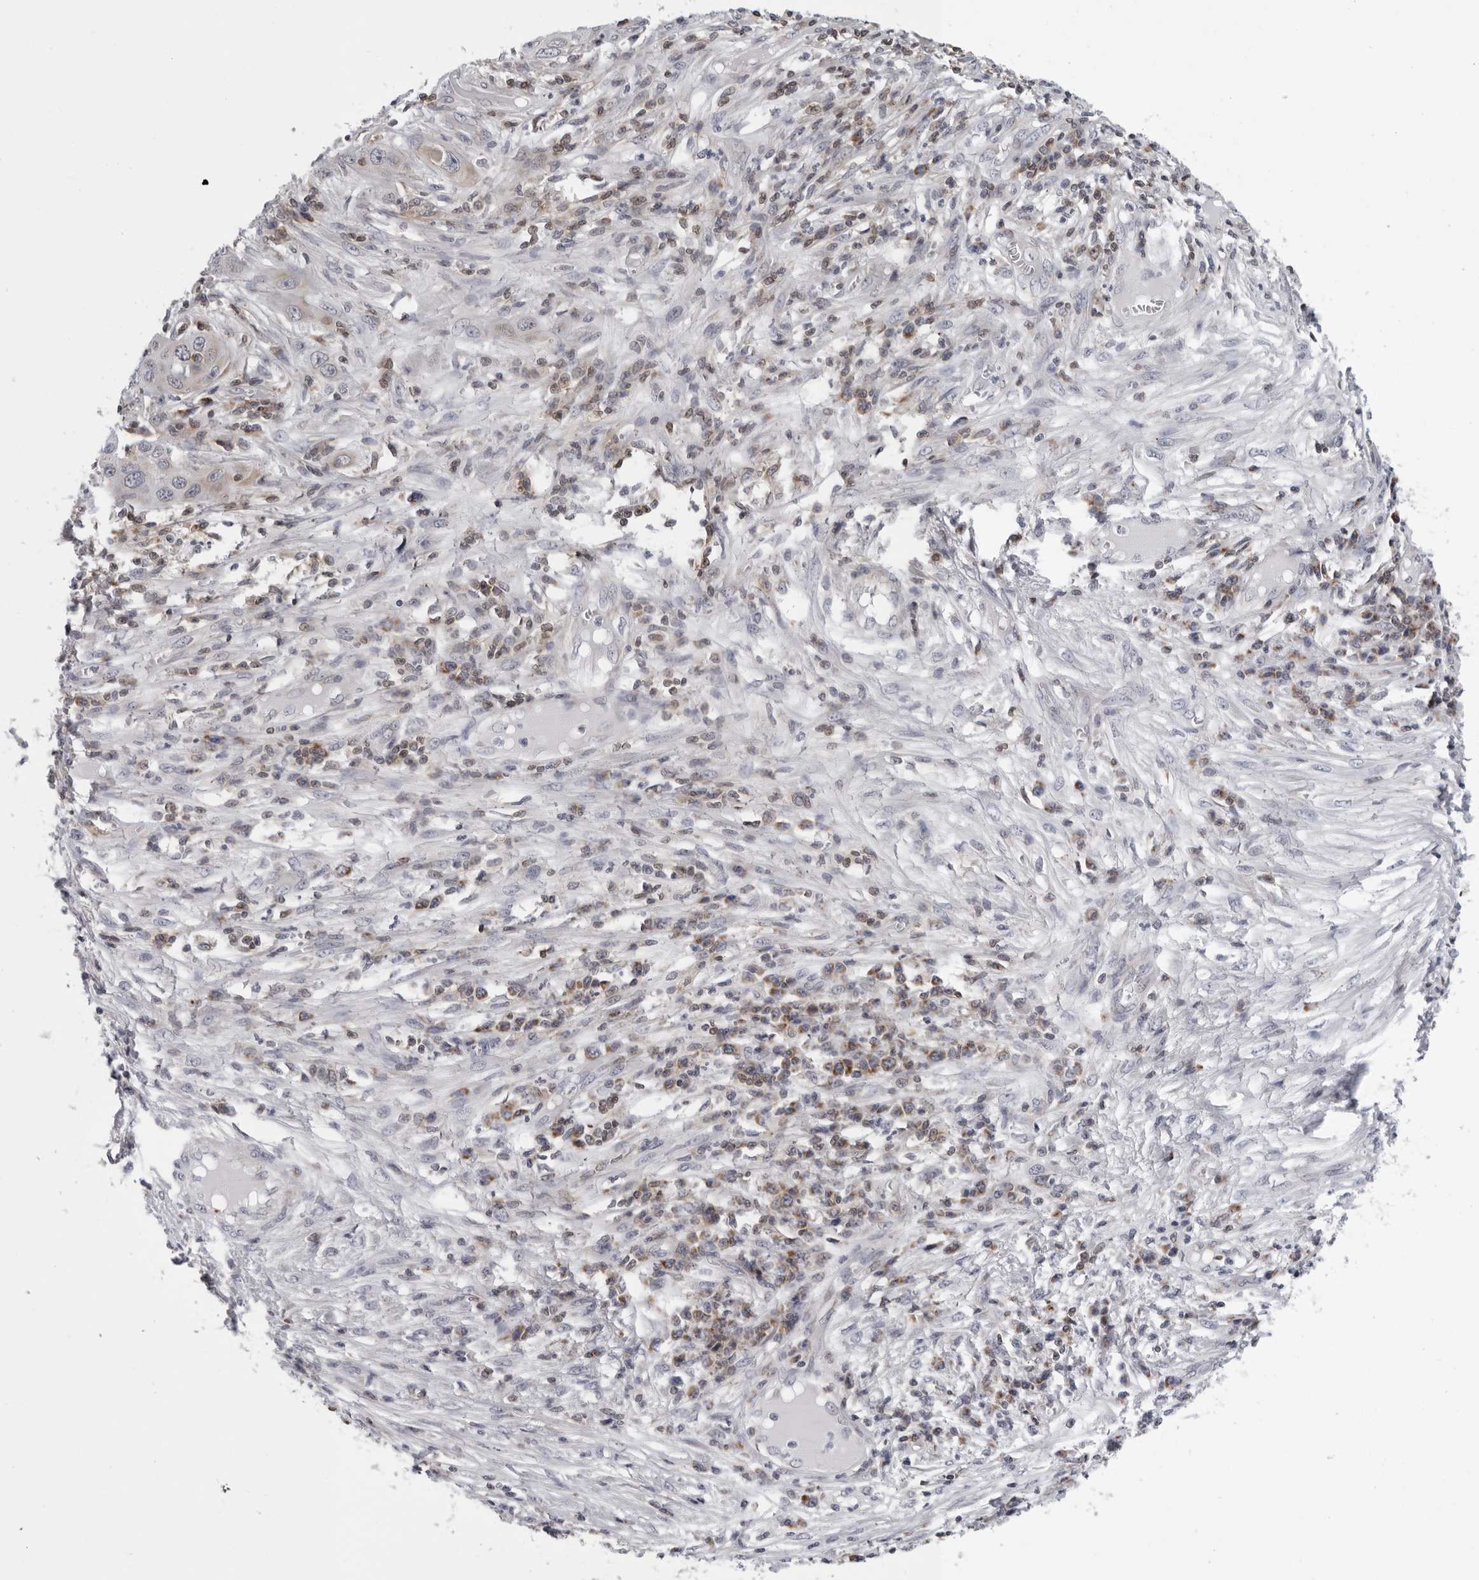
{"staining": {"intensity": "negative", "quantity": "none", "location": "none"}, "tissue": "skin cancer", "cell_type": "Tumor cells", "image_type": "cancer", "snomed": [{"axis": "morphology", "description": "Squamous cell carcinoma, NOS"}, {"axis": "topography", "description": "Skin"}], "caption": "High power microscopy micrograph of an IHC micrograph of squamous cell carcinoma (skin), revealing no significant positivity in tumor cells. (Immunohistochemistry (ihc), brightfield microscopy, high magnification).", "gene": "CPT2", "patient": {"sex": "male", "age": 55}}